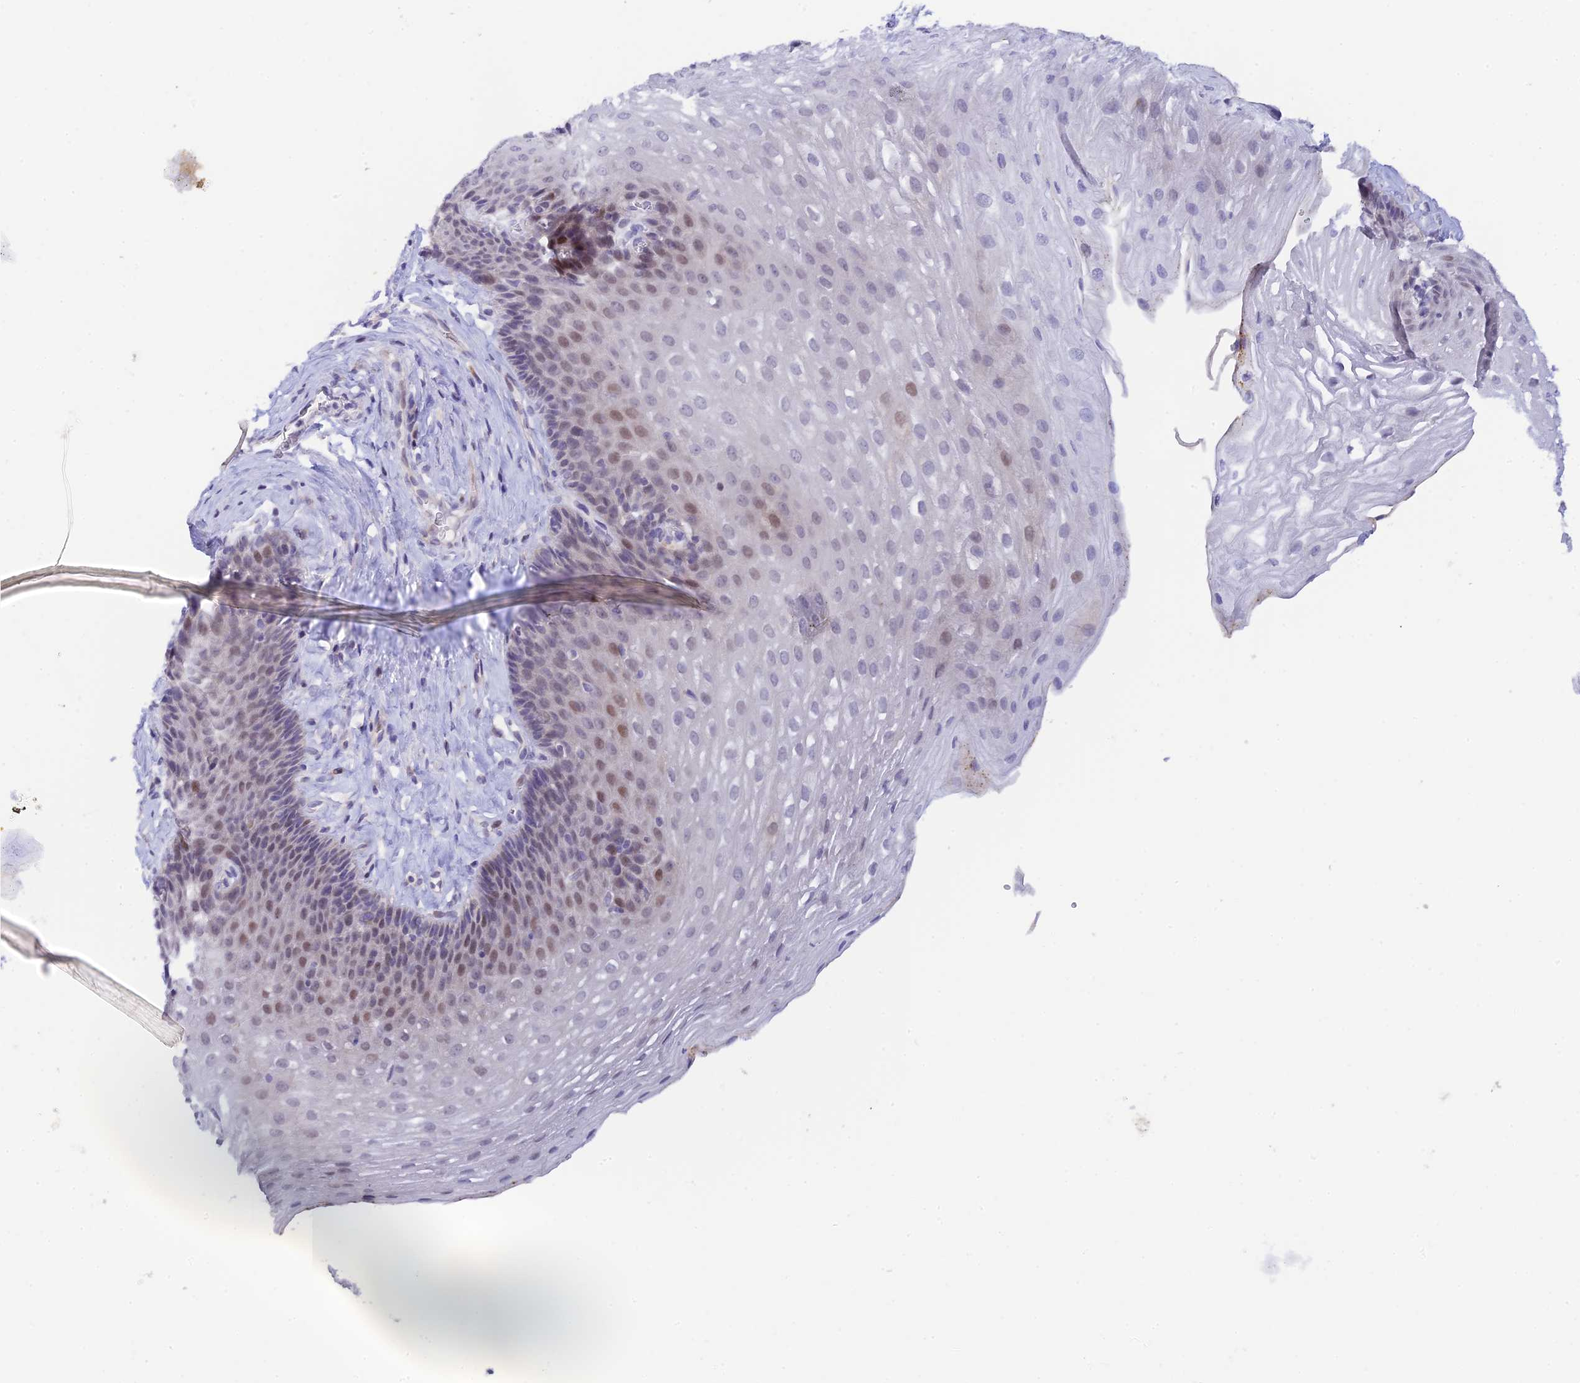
{"staining": {"intensity": "moderate", "quantity": "<25%", "location": "nuclear"}, "tissue": "esophagus", "cell_type": "Squamous epithelial cells", "image_type": "normal", "snomed": [{"axis": "morphology", "description": "Normal tissue, NOS"}, {"axis": "topography", "description": "Esophagus"}], "caption": "A brown stain highlights moderate nuclear positivity of a protein in squamous epithelial cells of normal esophagus. The protein of interest is shown in brown color, while the nuclei are stained blue.", "gene": "RASGEF1B", "patient": {"sex": "female", "age": 66}}